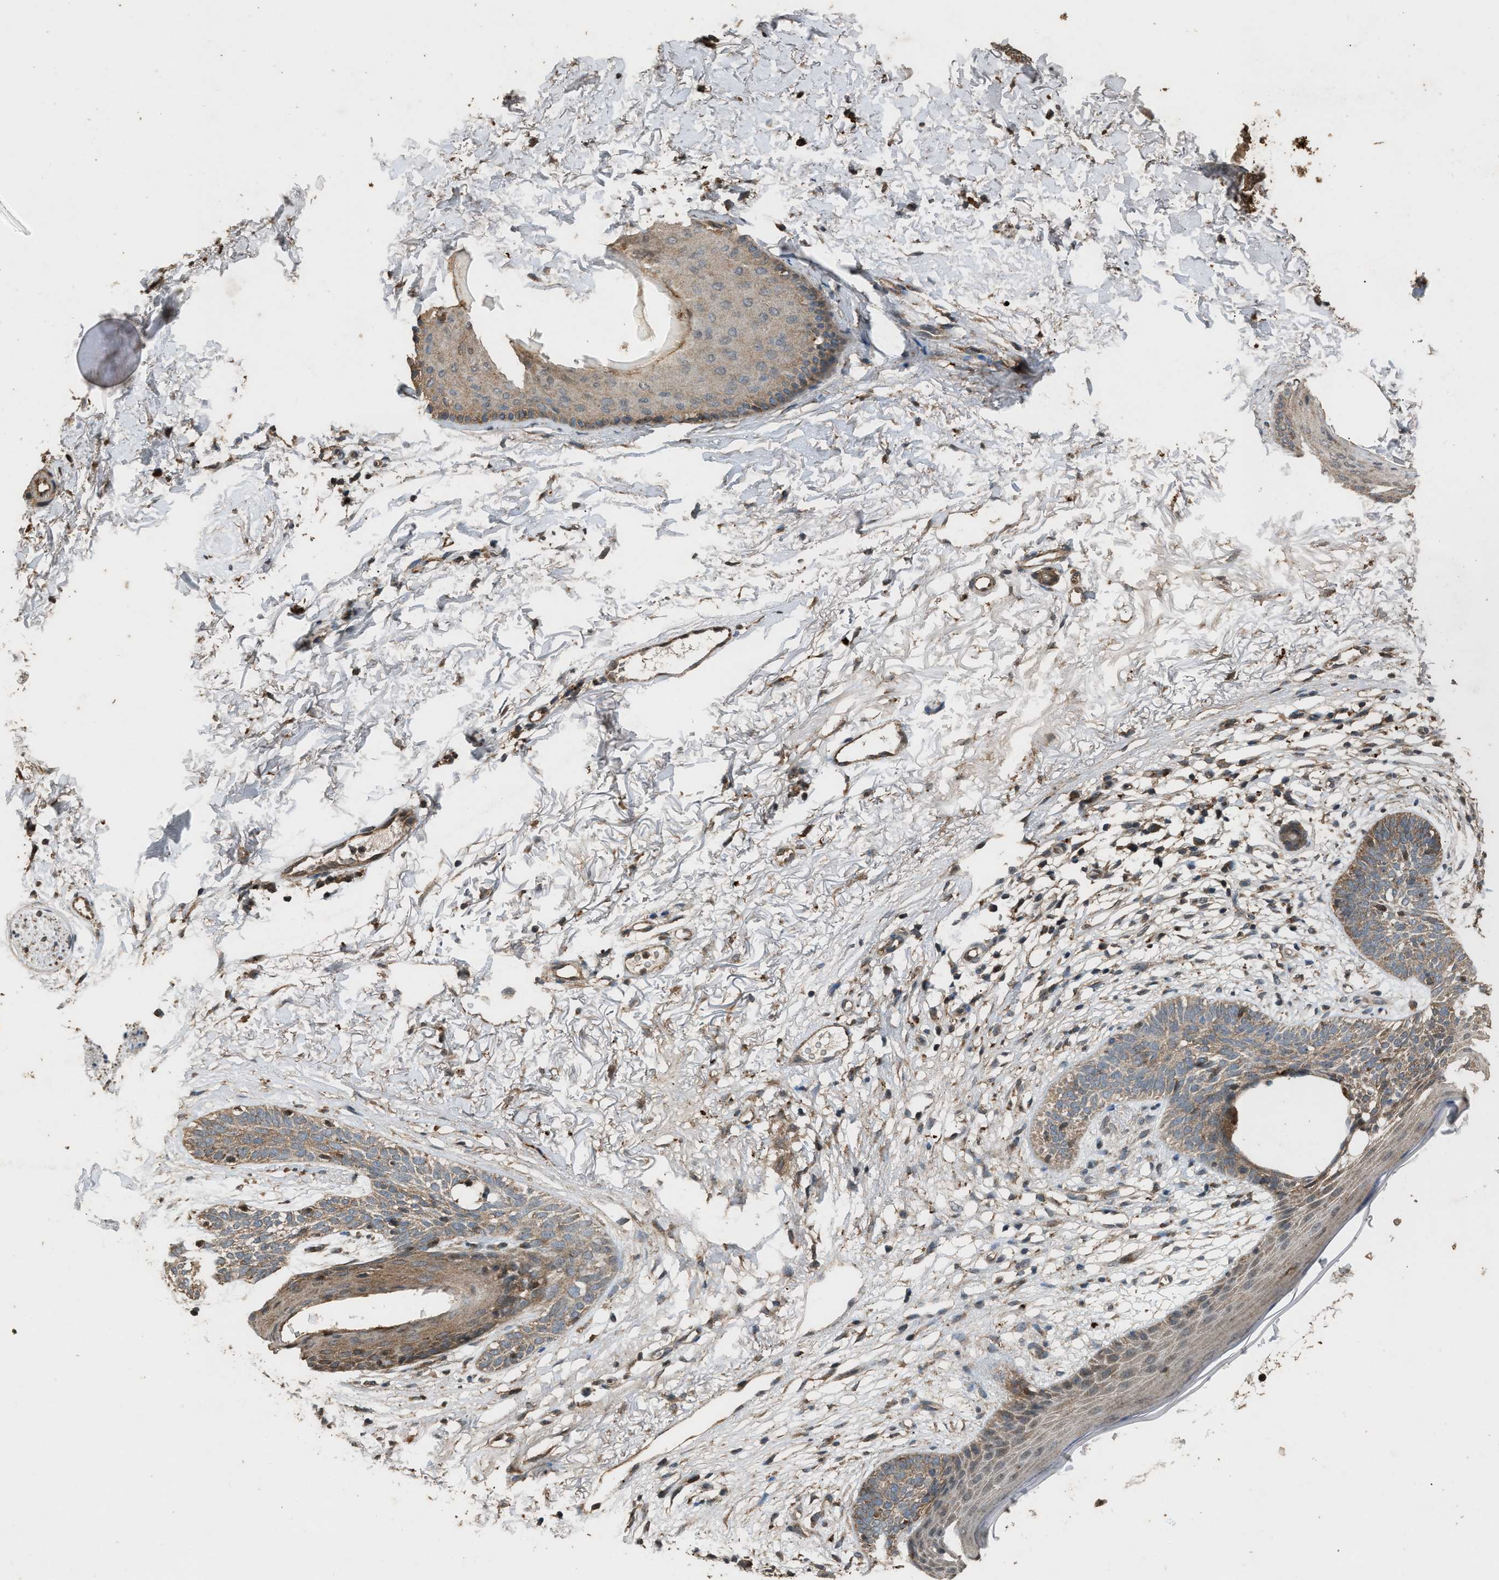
{"staining": {"intensity": "moderate", "quantity": ">75%", "location": "cytoplasmic/membranous"}, "tissue": "skin cancer", "cell_type": "Tumor cells", "image_type": "cancer", "snomed": [{"axis": "morphology", "description": "Basal cell carcinoma"}, {"axis": "topography", "description": "Skin"}], "caption": "DAB (3,3'-diaminobenzidine) immunohistochemical staining of human basal cell carcinoma (skin) displays moderate cytoplasmic/membranous protein positivity in approximately >75% of tumor cells. The protein of interest is stained brown, and the nuclei are stained in blue (DAB (3,3'-diaminobenzidine) IHC with brightfield microscopy, high magnification).", "gene": "PSMD1", "patient": {"sex": "female", "age": 70}}